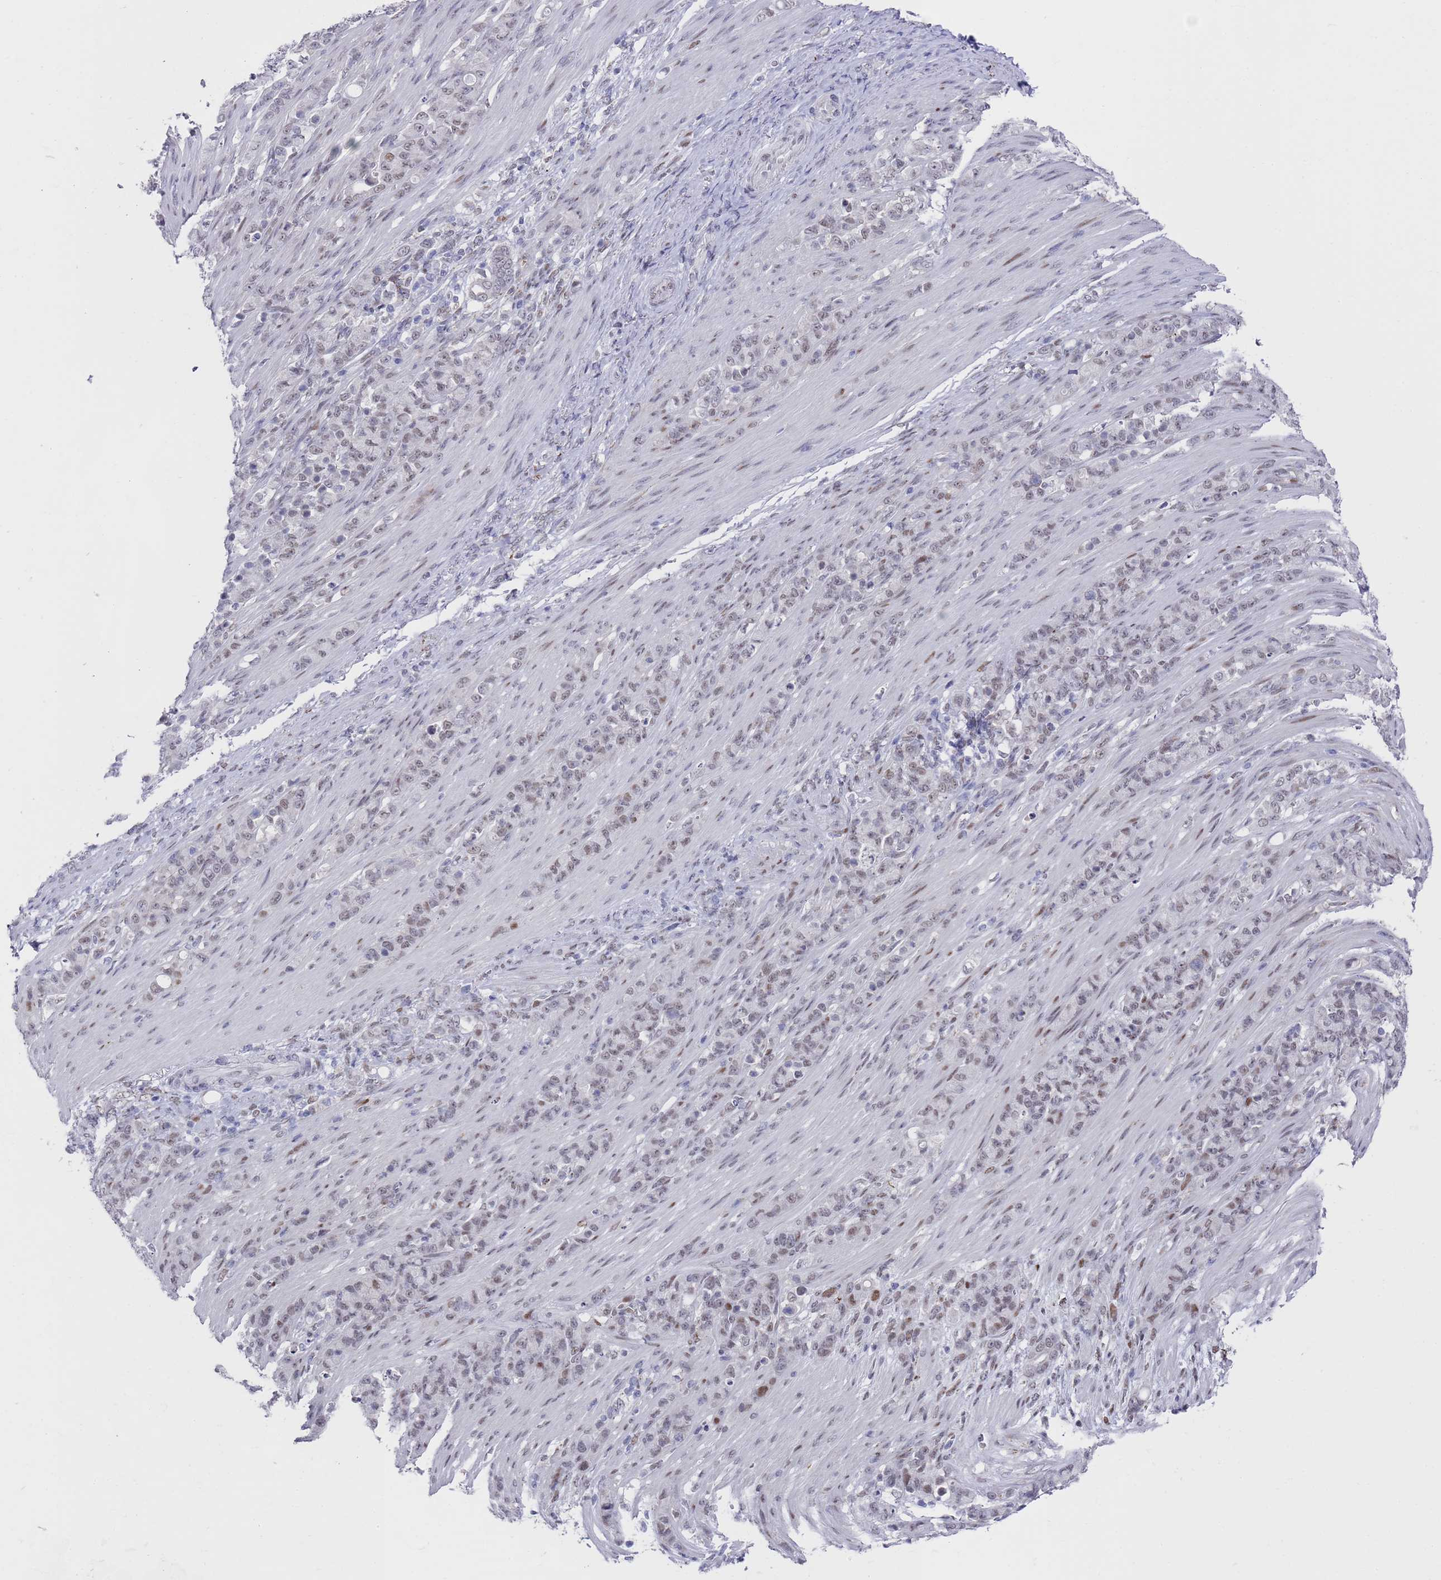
{"staining": {"intensity": "weak", "quantity": "25%-75%", "location": "nuclear"}, "tissue": "stomach cancer", "cell_type": "Tumor cells", "image_type": "cancer", "snomed": [{"axis": "morphology", "description": "Adenocarcinoma, NOS"}, {"axis": "topography", "description": "Stomach"}], "caption": "This is a micrograph of immunohistochemistry (IHC) staining of stomach adenocarcinoma, which shows weak positivity in the nuclear of tumor cells.", "gene": "COPS6", "patient": {"sex": "female", "age": 79}}